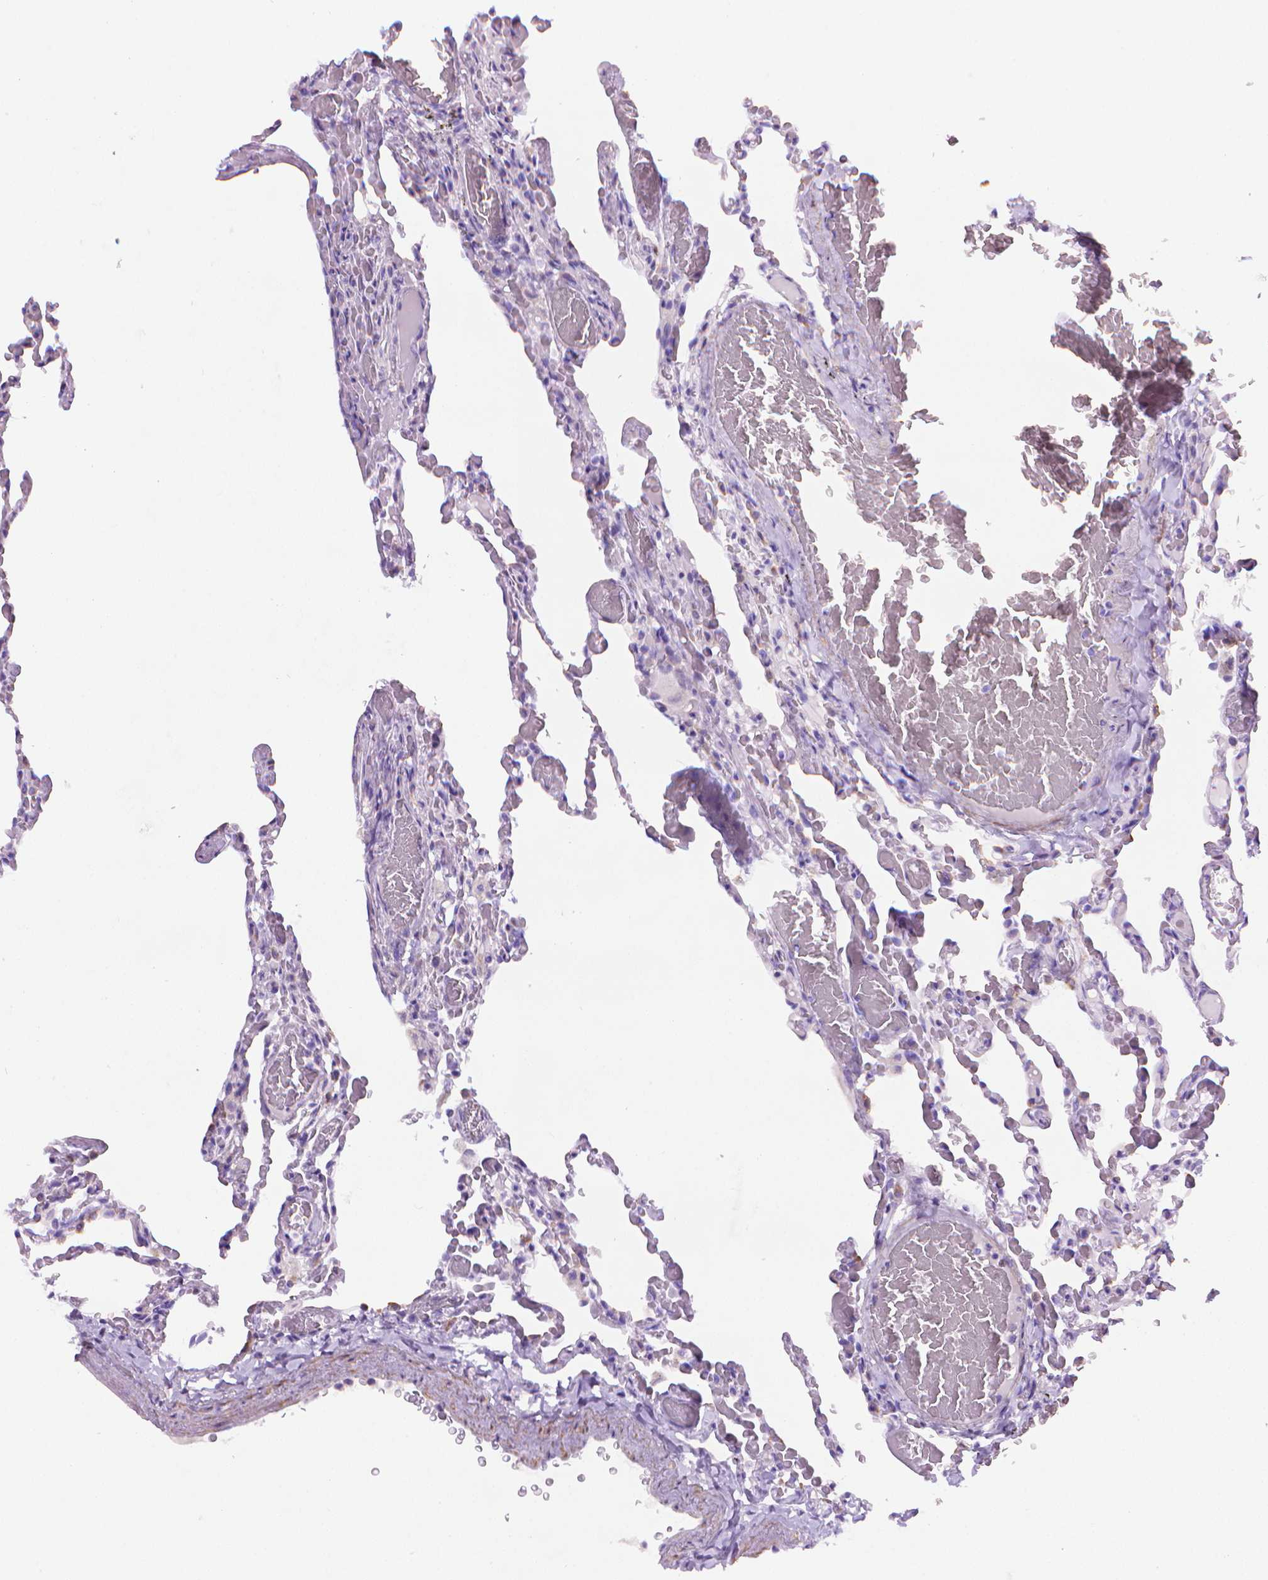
{"staining": {"intensity": "negative", "quantity": "none", "location": "none"}, "tissue": "lung", "cell_type": "Alveolar cells", "image_type": "normal", "snomed": [{"axis": "morphology", "description": "Normal tissue, NOS"}, {"axis": "topography", "description": "Lung"}], "caption": "This is a micrograph of immunohistochemistry staining of benign lung, which shows no staining in alveolar cells.", "gene": "FASN", "patient": {"sex": "female", "age": 43}}